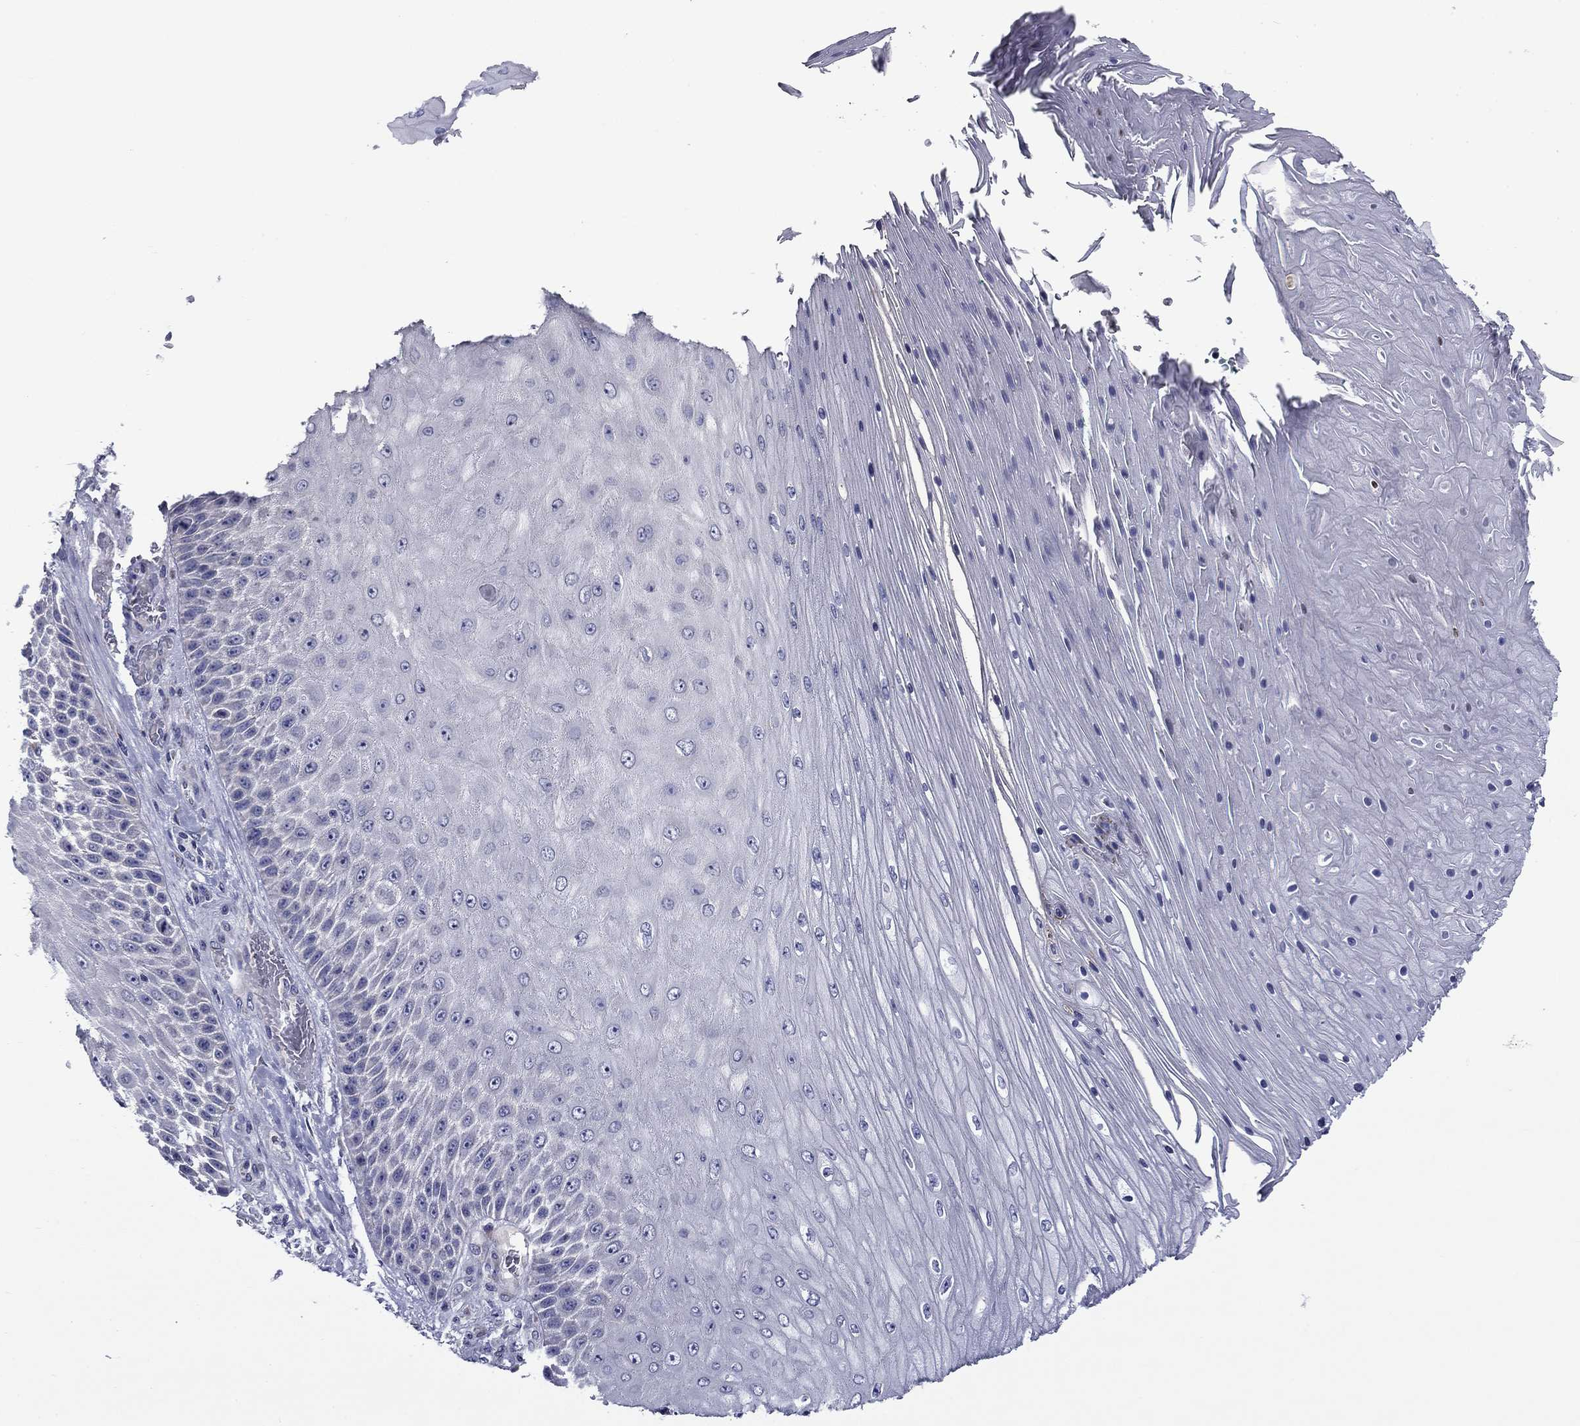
{"staining": {"intensity": "negative", "quantity": "none", "location": "none"}, "tissue": "skin cancer", "cell_type": "Tumor cells", "image_type": "cancer", "snomed": [{"axis": "morphology", "description": "Squamous cell carcinoma, NOS"}, {"axis": "topography", "description": "Skin"}], "caption": "Squamous cell carcinoma (skin) stained for a protein using immunohistochemistry (IHC) shows no positivity tumor cells.", "gene": "SPATA7", "patient": {"sex": "male", "age": 62}}